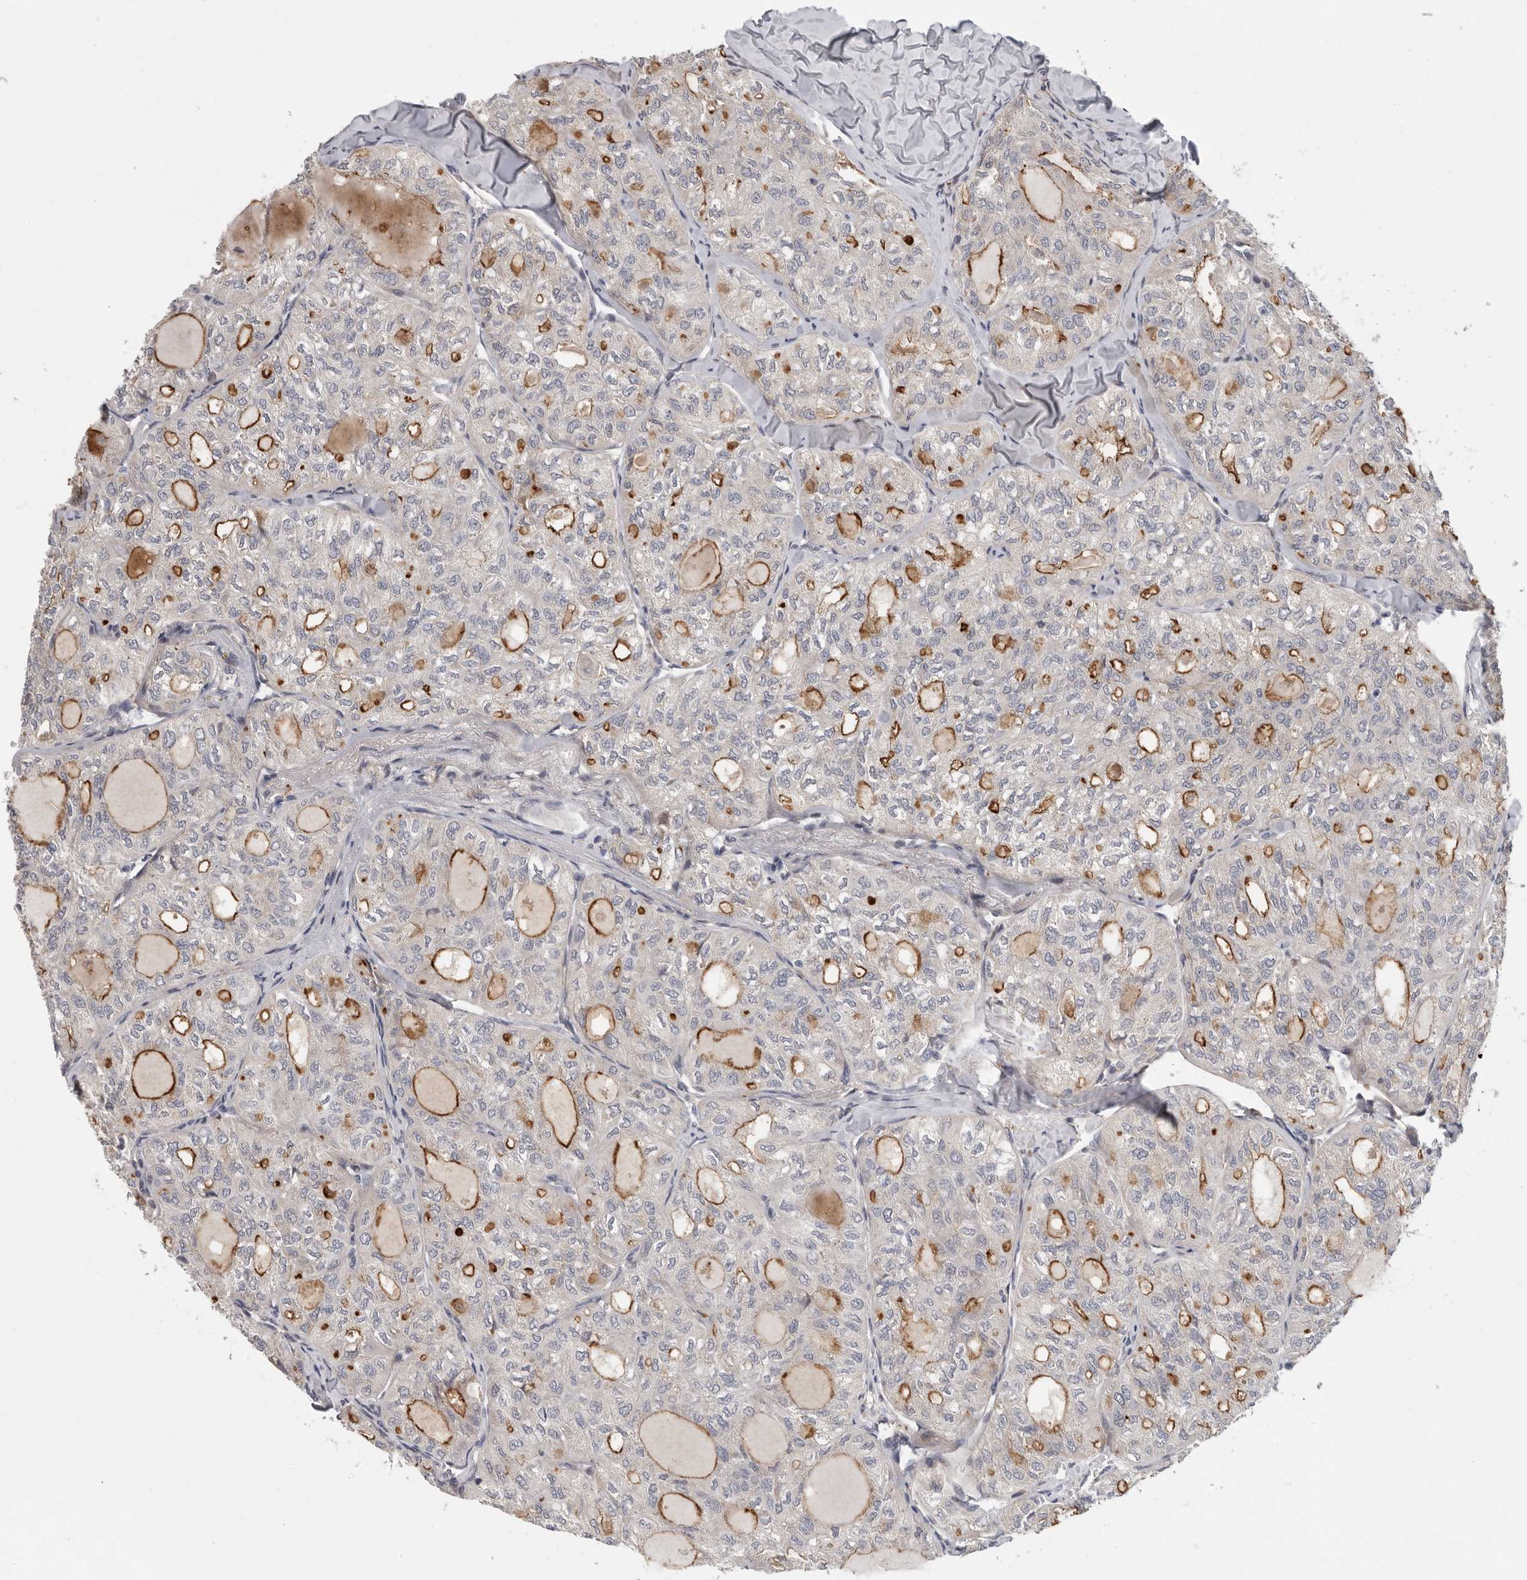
{"staining": {"intensity": "moderate", "quantity": "25%-75%", "location": "cytoplasmic/membranous"}, "tissue": "thyroid cancer", "cell_type": "Tumor cells", "image_type": "cancer", "snomed": [{"axis": "morphology", "description": "Follicular adenoma carcinoma, NOS"}, {"axis": "topography", "description": "Thyroid gland"}], "caption": "A medium amount of moderate cytoplasmic/membranous positivity is appreciated in about 25%-75% of tumor cells in thyroid cancer tissue.", "gene": "ATXN3L", "patient": {"sex": "male", "age": 75}}